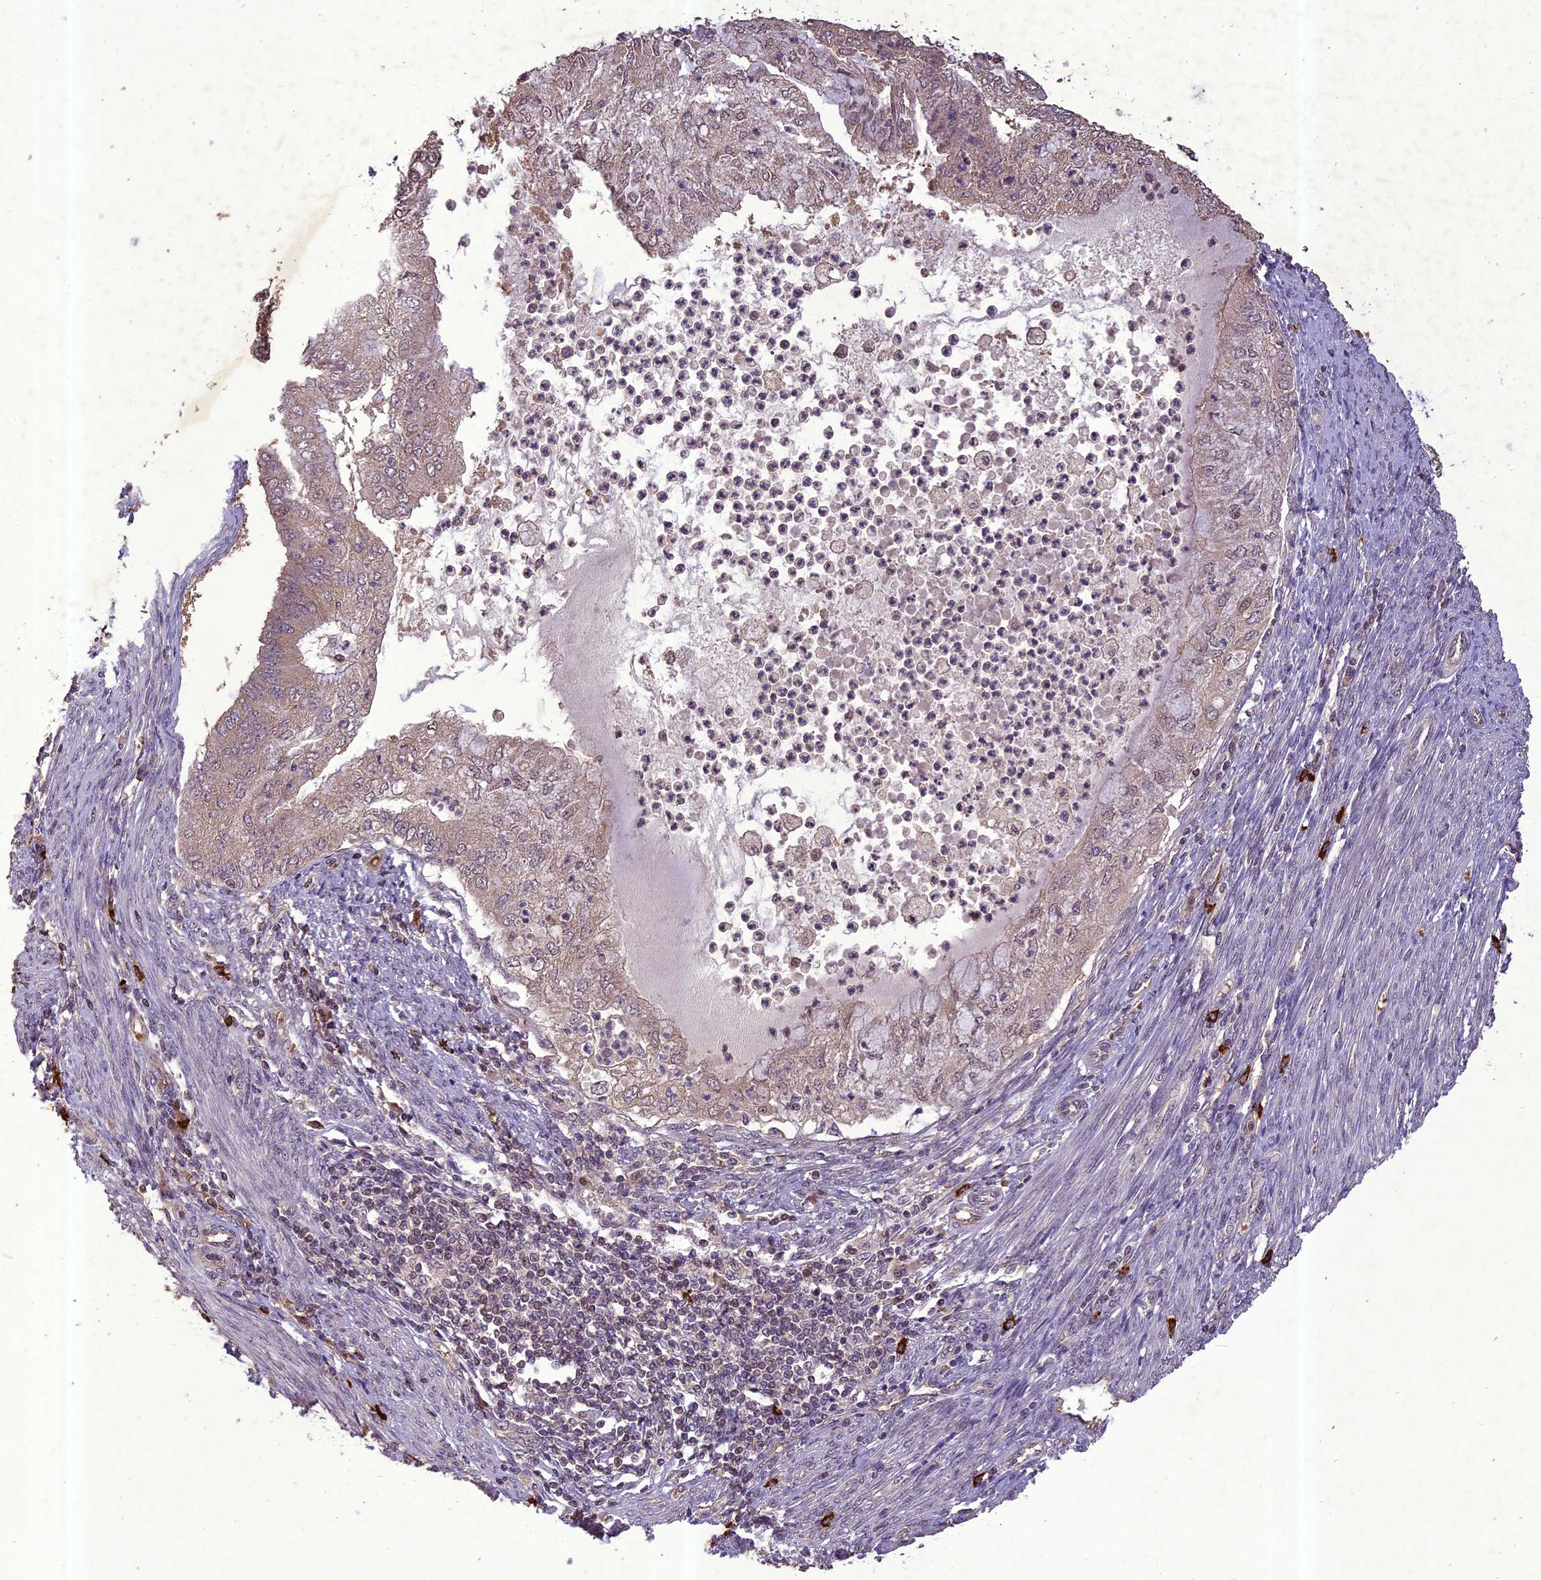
{"staining": {"intensity": "weak", "quantity": "<25%", "location": "cytoplasmic/membranous"}, "tissue": "endometrial cancer", "cell_type": "Tumor cells", "image_type": "cancer", "snomed": [{"axis": "morphology", "description": "Adenocarcinoma, NOS"}, {"axis": "topography", "description": "Endometrium"}], "caption": "Endometrial cancer (adenocarcinoma) was stained to show a protein in brown. There is no significant staining in tumor cells.", "gene": "TIGD7", "patient": {"sex": "female", "age": 68}}